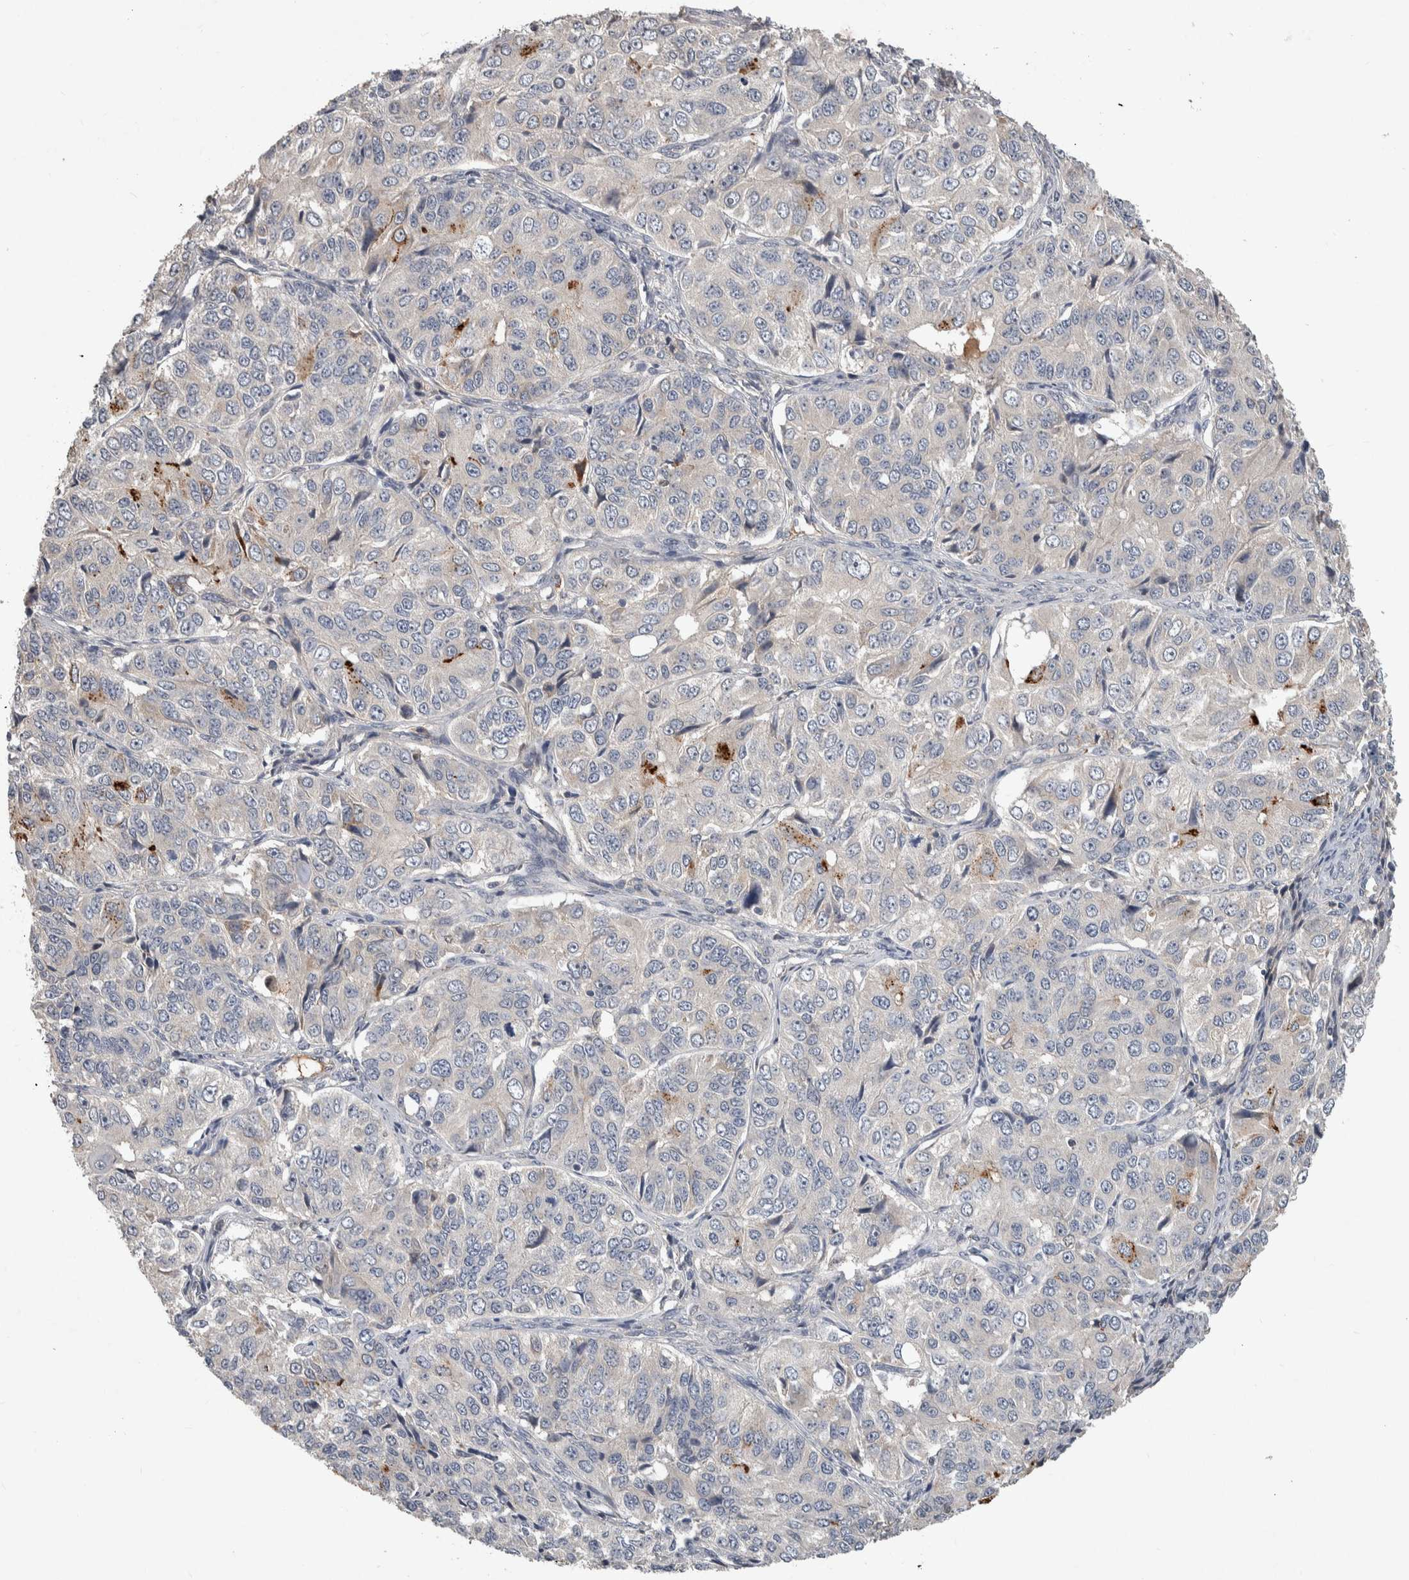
{"staining": {"intensity": "weak", "quantity": "<25%", "location": "cytoplasmic/membranous"}, "tissue": "ovarian cancer", "cell_type": "Tumor cells", "image_type": "cancer", "snomed": [{"axis": "morphology", "description": "Carcinoma, endometroid"}, {"axis": "topography", "description": "Ovary"}], "caption": "Immunohistochemistry of human endometroid carcinoma (ovarian) reveals no staining in tumor cells.", "gene": "CHRM3", "patient": {"sex": "female", "age": 51}}